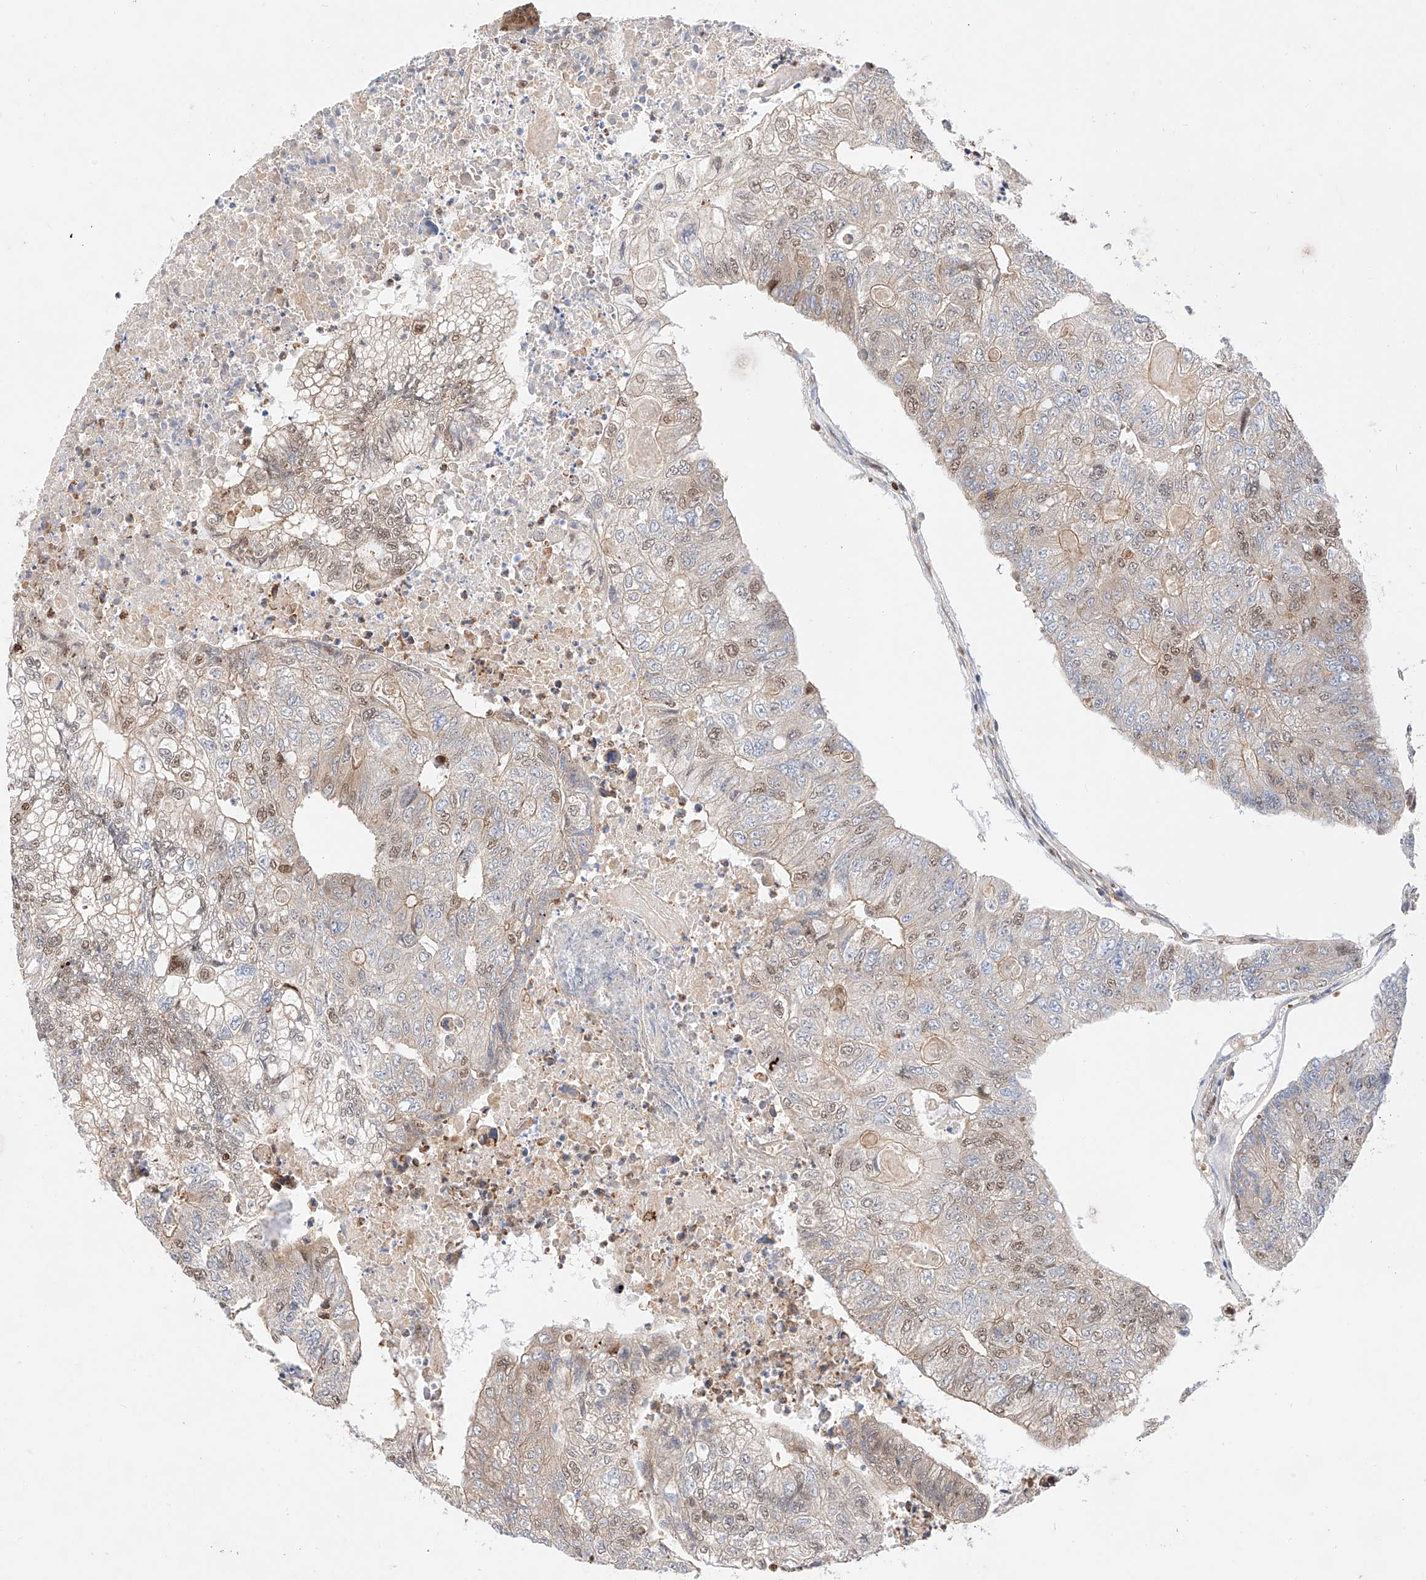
{"staining": {"intensity": "moderate", "quantity": "25%-75%", "location": "nuclear"}, "tissue": "colorectal cancer", "cell_type": "Tumor cells", "image_type": "cancer", "snomed": [{"axis": "morphology", "description": "Adenocarcinoma, NOS"}, {"axis": "topography", "description": "Colon"}], "caption": "Protein staining of colorectal cancer (adenocarcinoma) tissue displays moderate nuclear staining in about 25%-75% of tumor cells.", "gene": "HDAC9", "patient": {"sex": "female", "age": 67}}